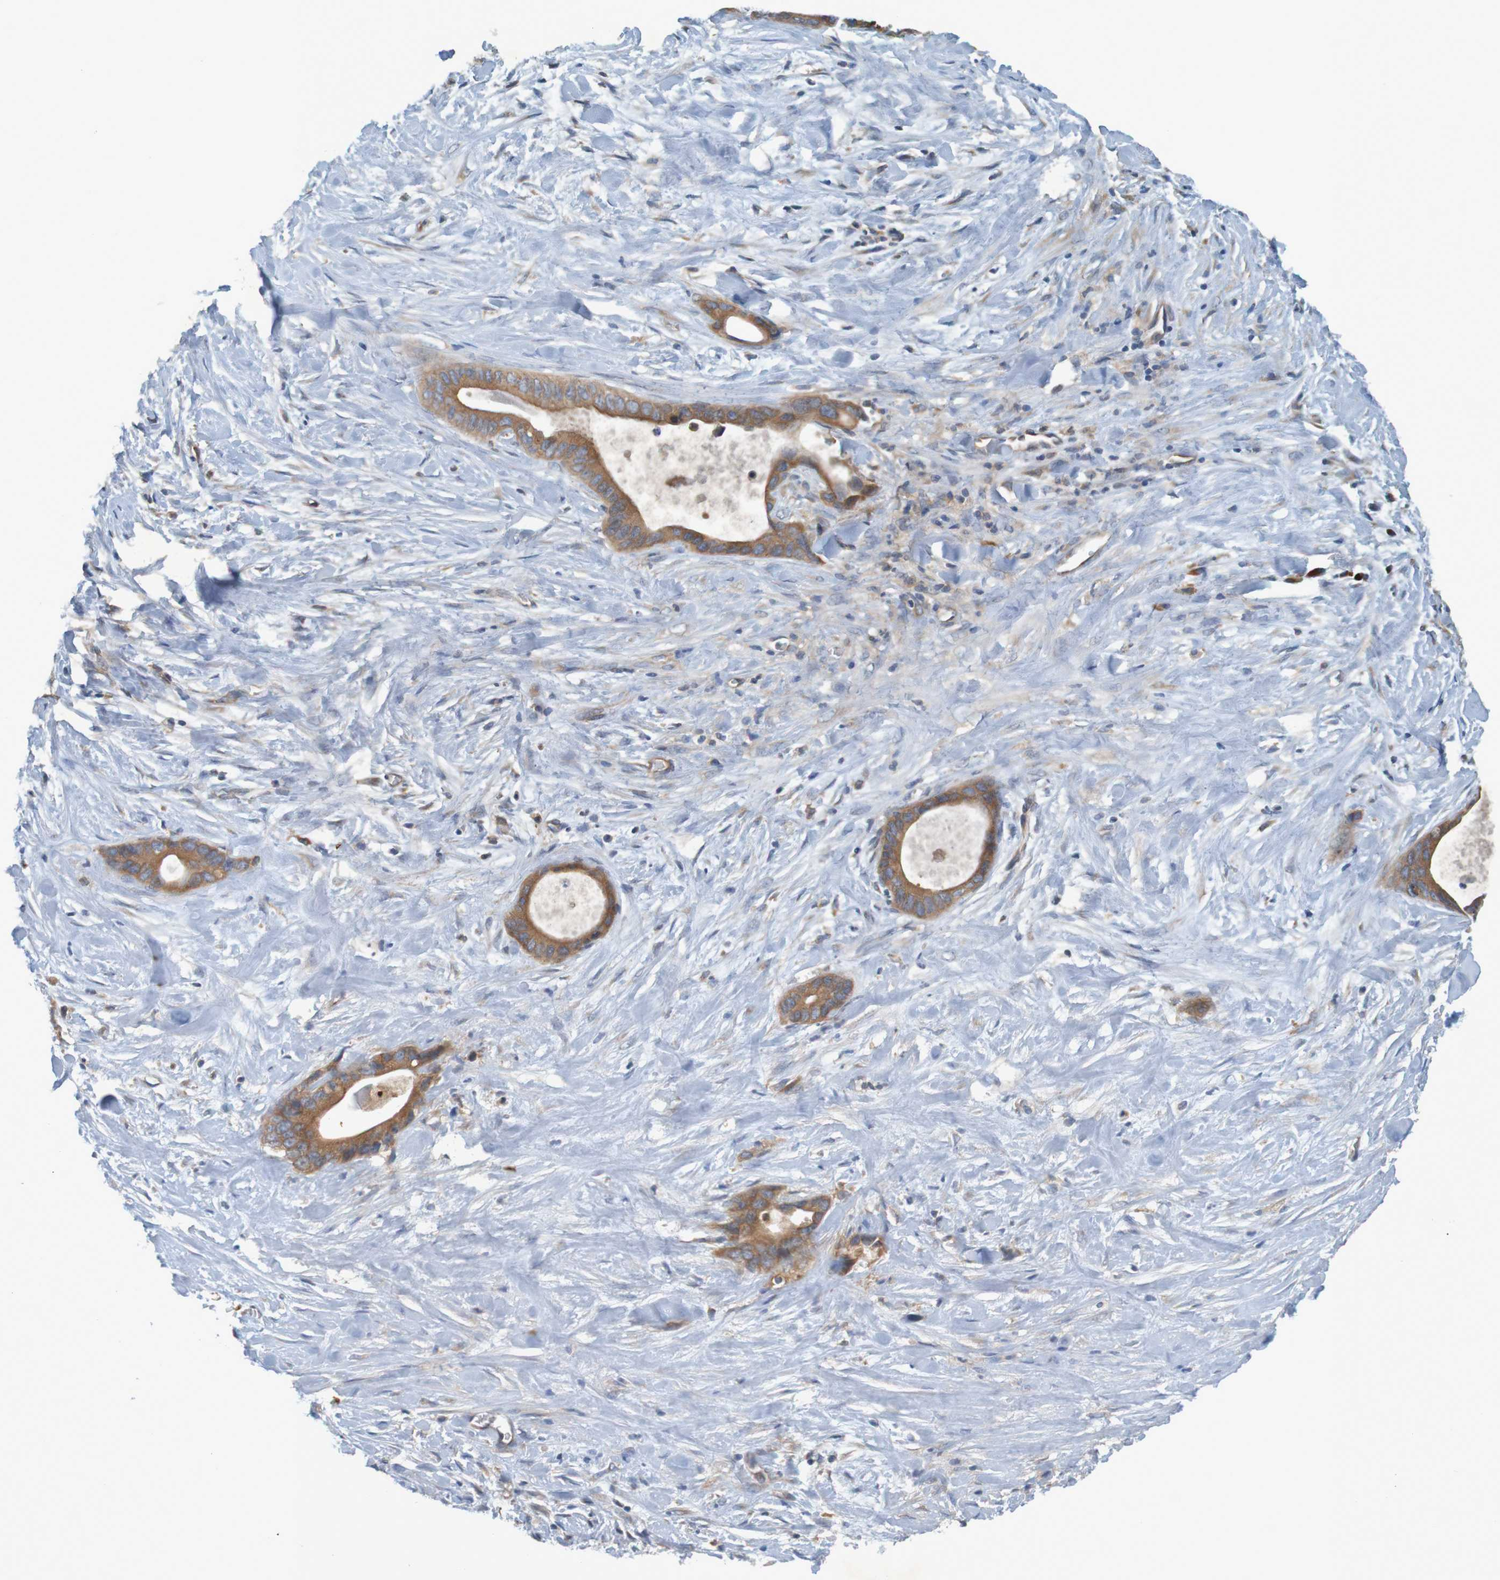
{"staining": {"intensity": "moderate", "quantity": ">75%", "location": "cytoplasmic/membranous"}, "tissue": "liver cancer", "cell_type": "Tumor cells", "image_type": "cancer", "snomed": [{"axis": "morphology", "description": "Cholangiocarcinoma"}, {"axis": "topography", "description": "Liver"}], "caption": "Liver cancer (cholangiocarcinoma) stained for a protein (brown) demonstrates moderate cytoplasmic/membranous positive staining in about >75% of tumor cells.", "gene": "DNAJC4", "patient": {"sex": "female", "age": 55}}